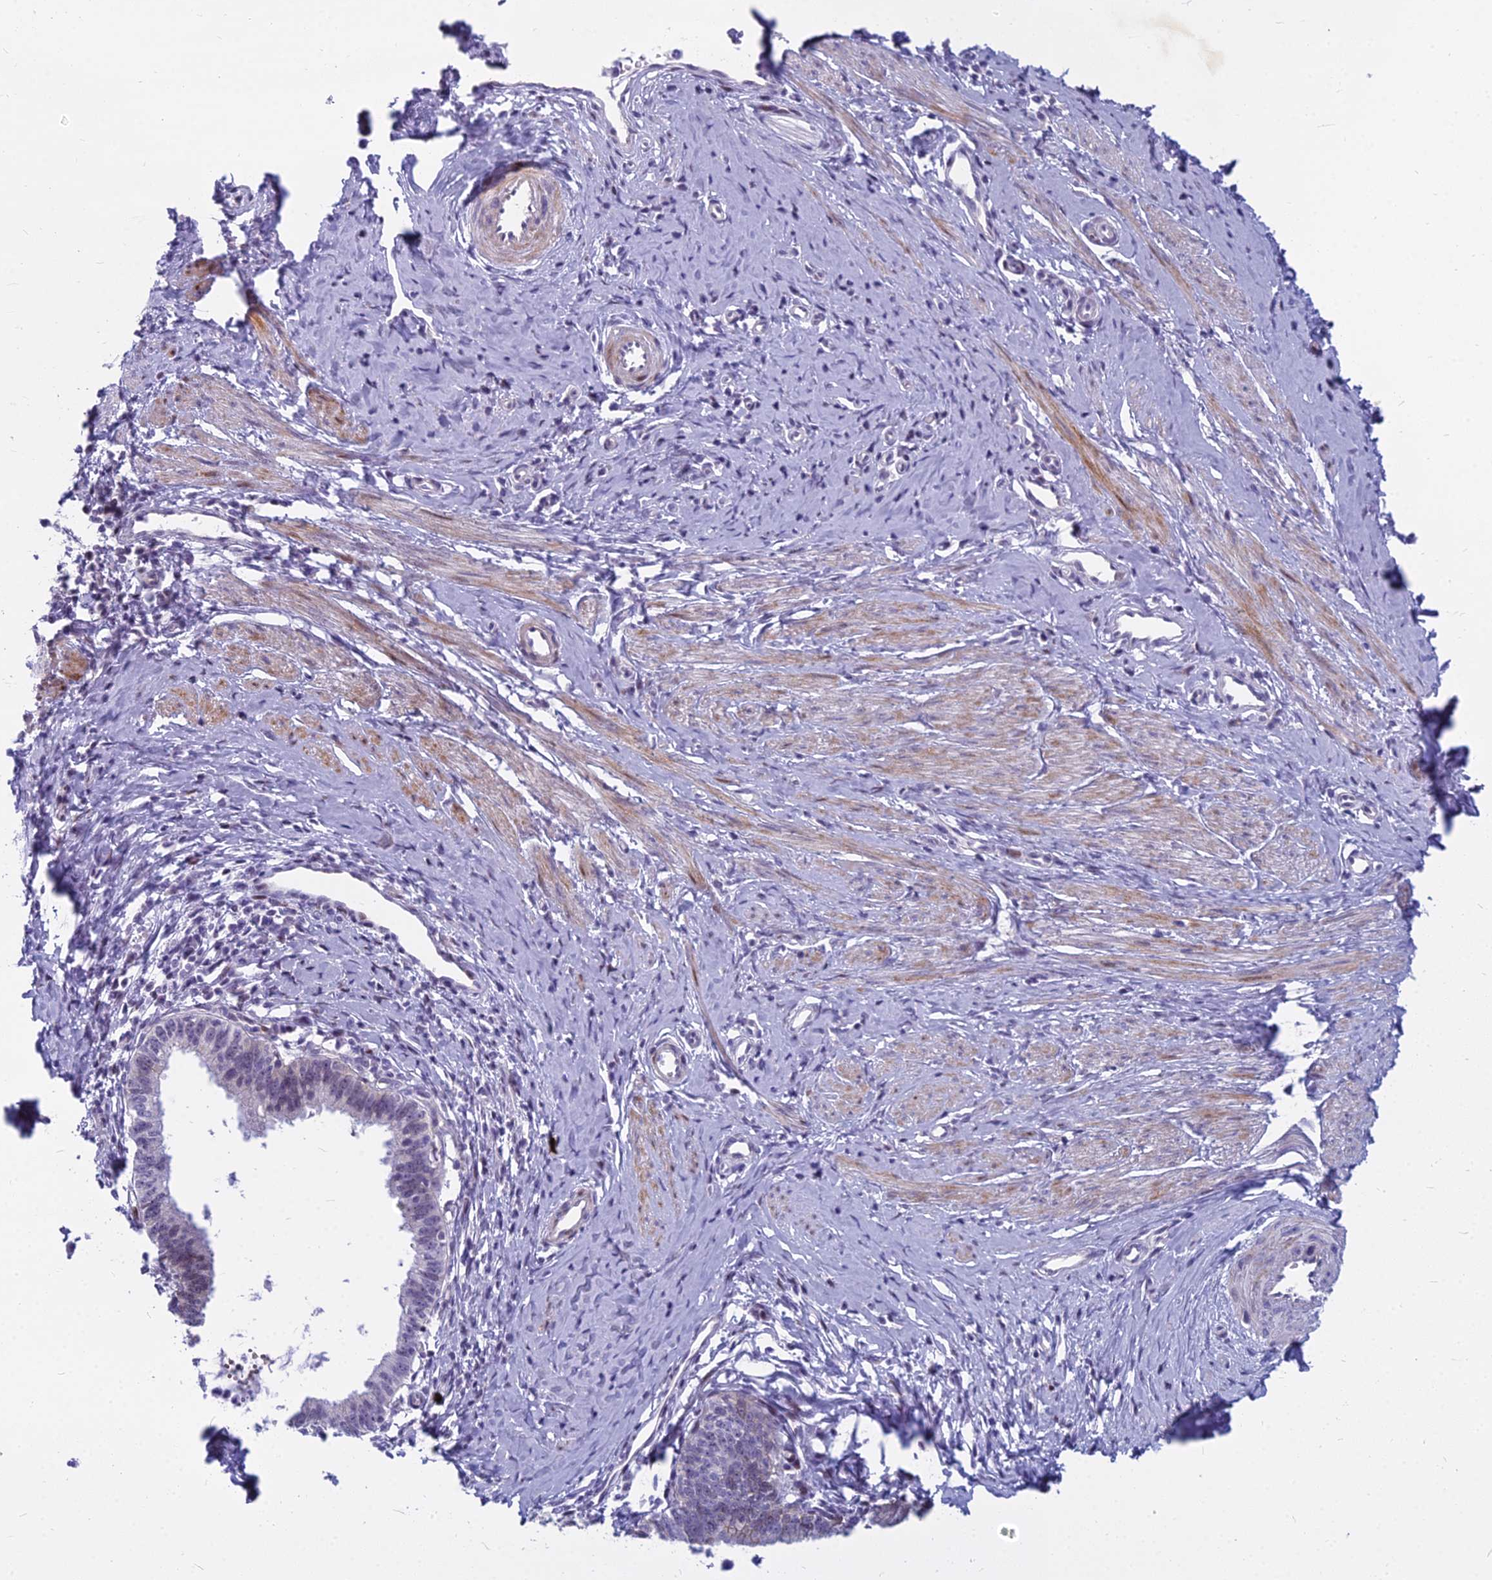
{"staining": {"intensity": "negative", "quantity": "none", "location": "none"}, "tissue": "cervical cancer", "cell_type": "Tumor cells", "image_type": "cancer", "snomed": [{"axis": "morphology", "description": "Adenocarcinoma, NOS"}, {"axis": "topography", "description": "Cervix"}], "caption": "Human adenocarcinoma (cervical) stained for a protein using immunohistochemistry displays no positivity in tumor cells.", "gene": "MYBPC2", "patient": {"sex": "female", "age": 36}}